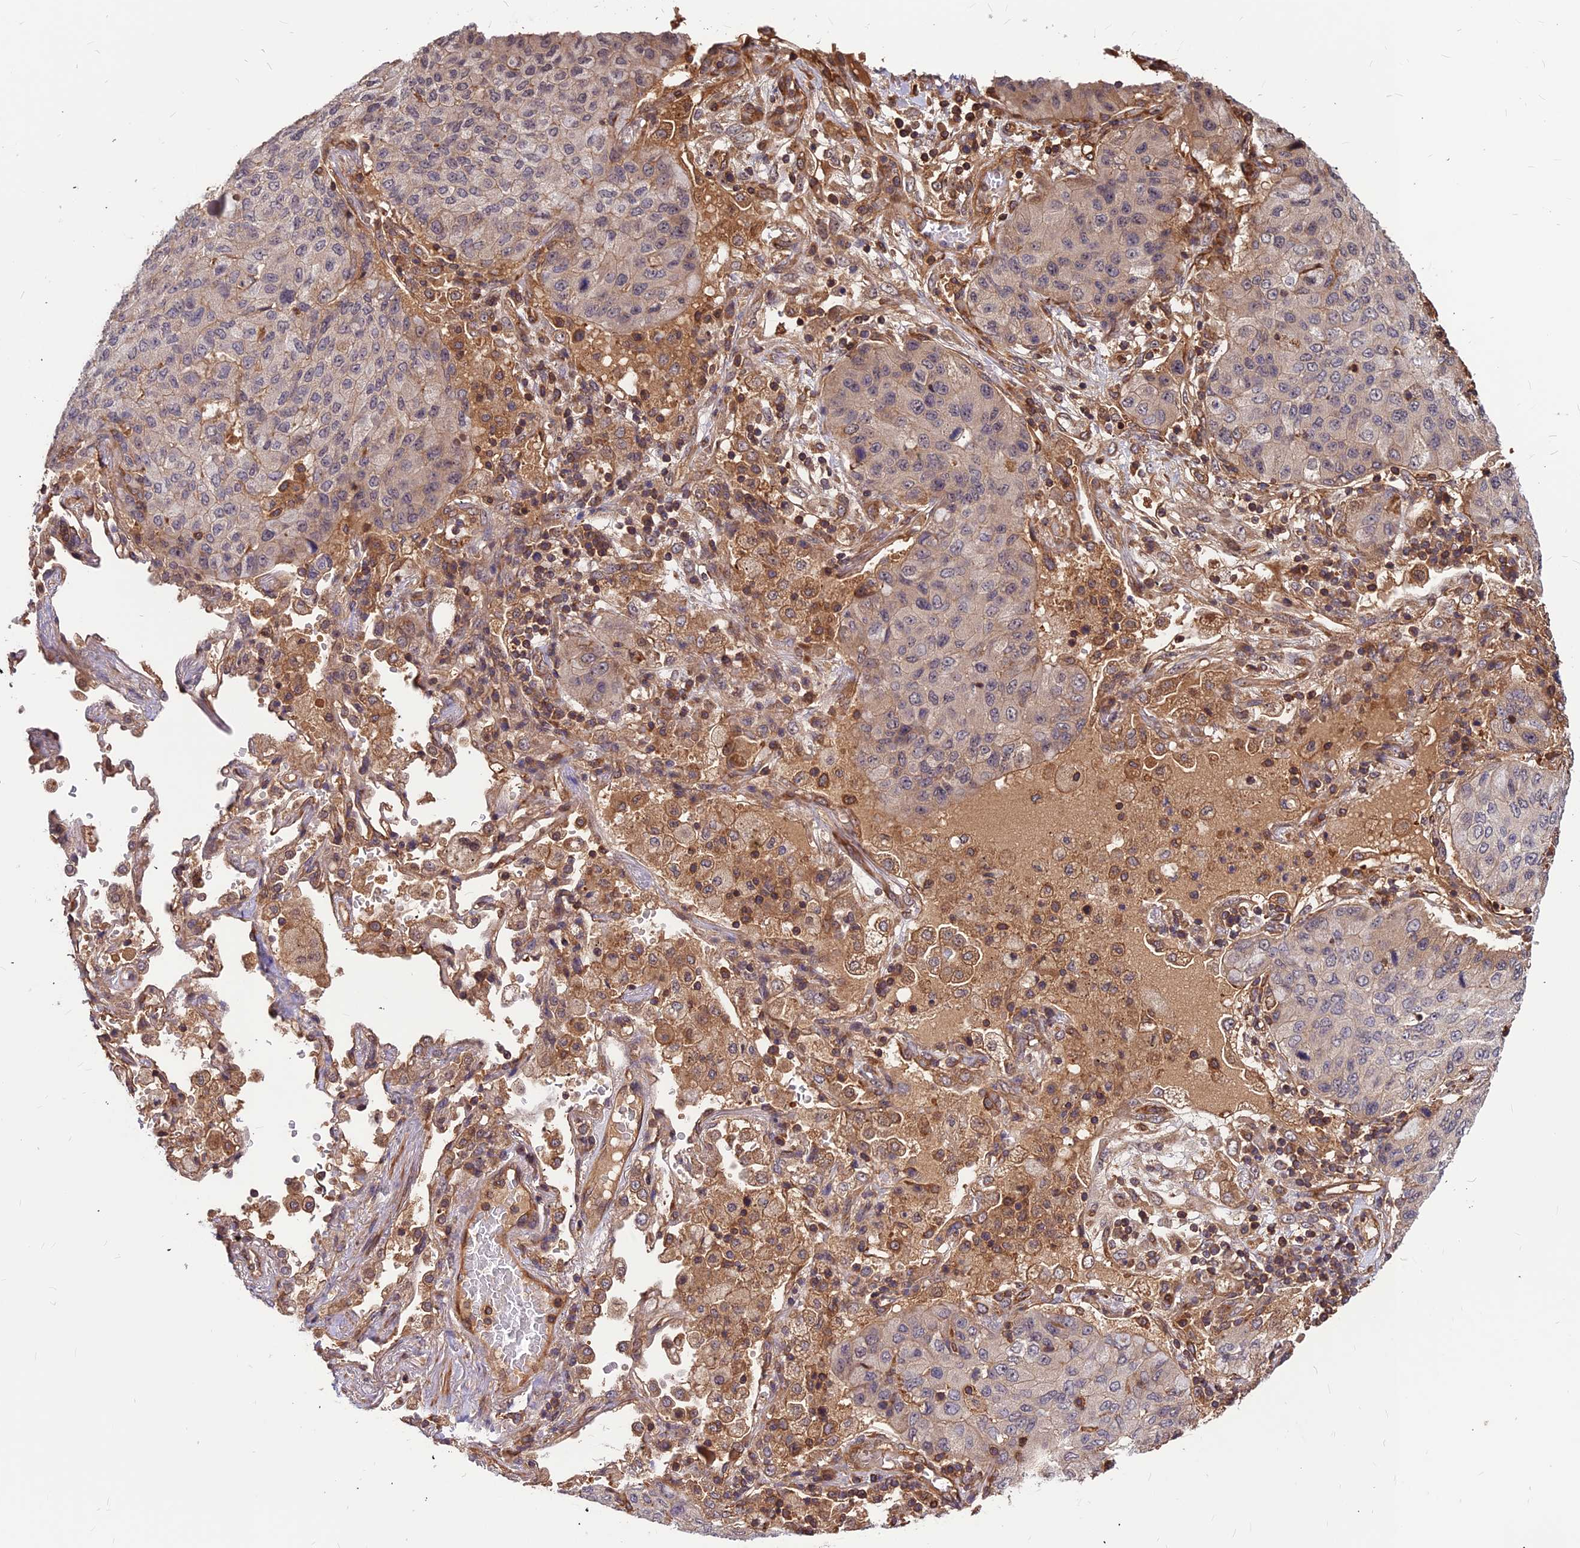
{"staining": {"intensity": "weak", "quantity": "25%-75%", "location": "cytoplasmic/membranous"}, "tissue": "lung cancer", "cell_type": "Tumor cells", "image_type": "cancer", "snomed": [{"axis": "morphology", "description": "Squamous cell carcinoma, NOS"}, {"axis": "topography", "description": "Lung"}], "caption": "A brown stain labels weak cytoplasmic/membranous staining of a protein in lung cancer tumor cells.", "gene": "ZNF467", "patient": {"sex": "male", "age": 74}}